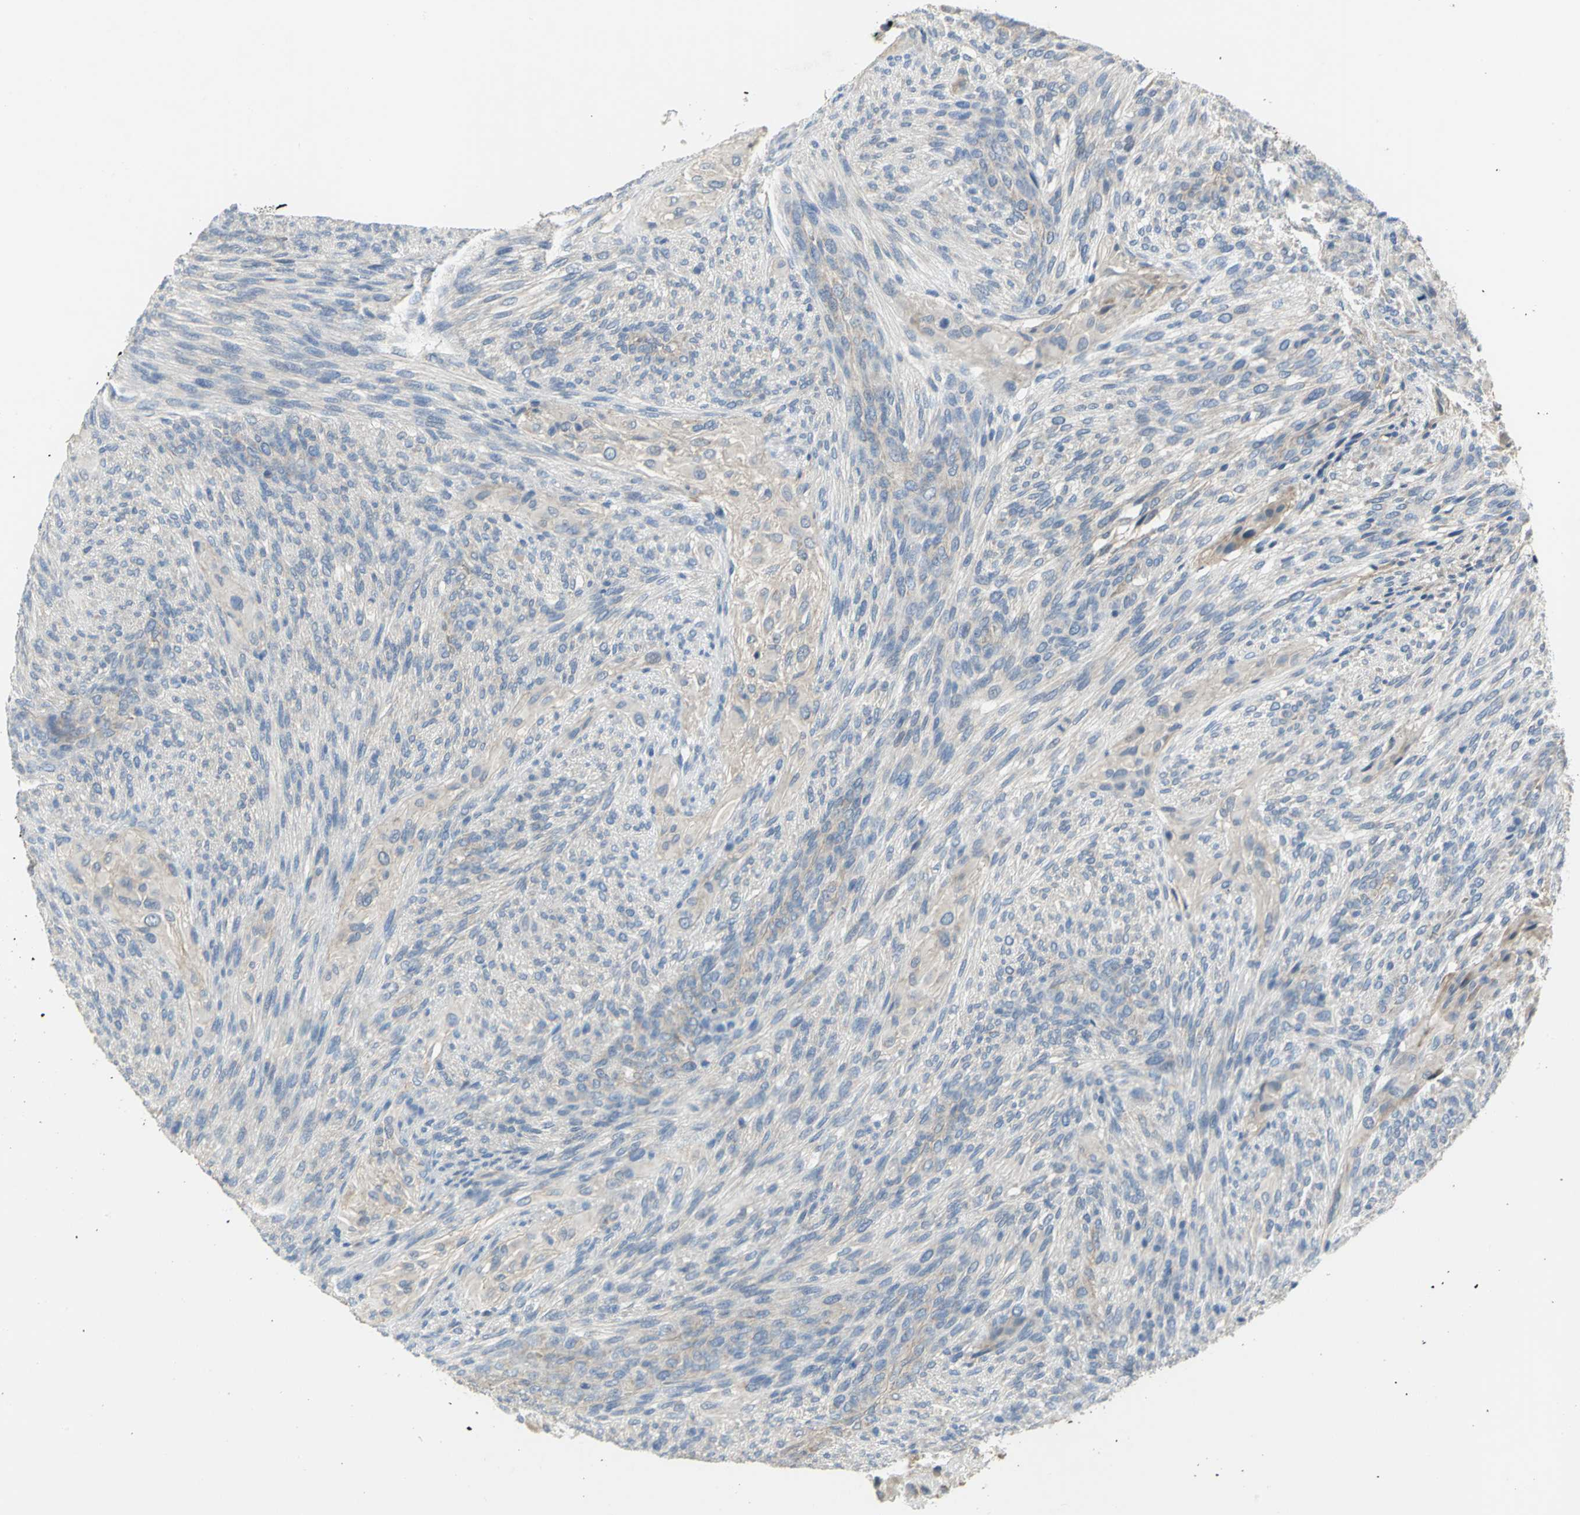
{"staining": {"intensity": "weak", "quantity": "<25%", "location": "cytoplasmic/membranous"}, "tissue": "glioma", "cell_type": "Tumor cells", "image_type": "cancer", "snomed": [{"axis": "morphology", "description": "Glioma, malignant, High grade"}, {"axis": "topography", "description": "Cerebral cortex"}], "caption": "IHC micrograph of glioma stained for a protein (brown), which shows no positivity in tumor cells. The staining was performed using DAB (3,3'-diaminobenzidine) to visualize the protein expression in brown, while the nuclei were stained in blue with hematoxylin (Magnification: 20x).", "gene": "HTR1F", "patient": {"sex": "female", "age": 55}}